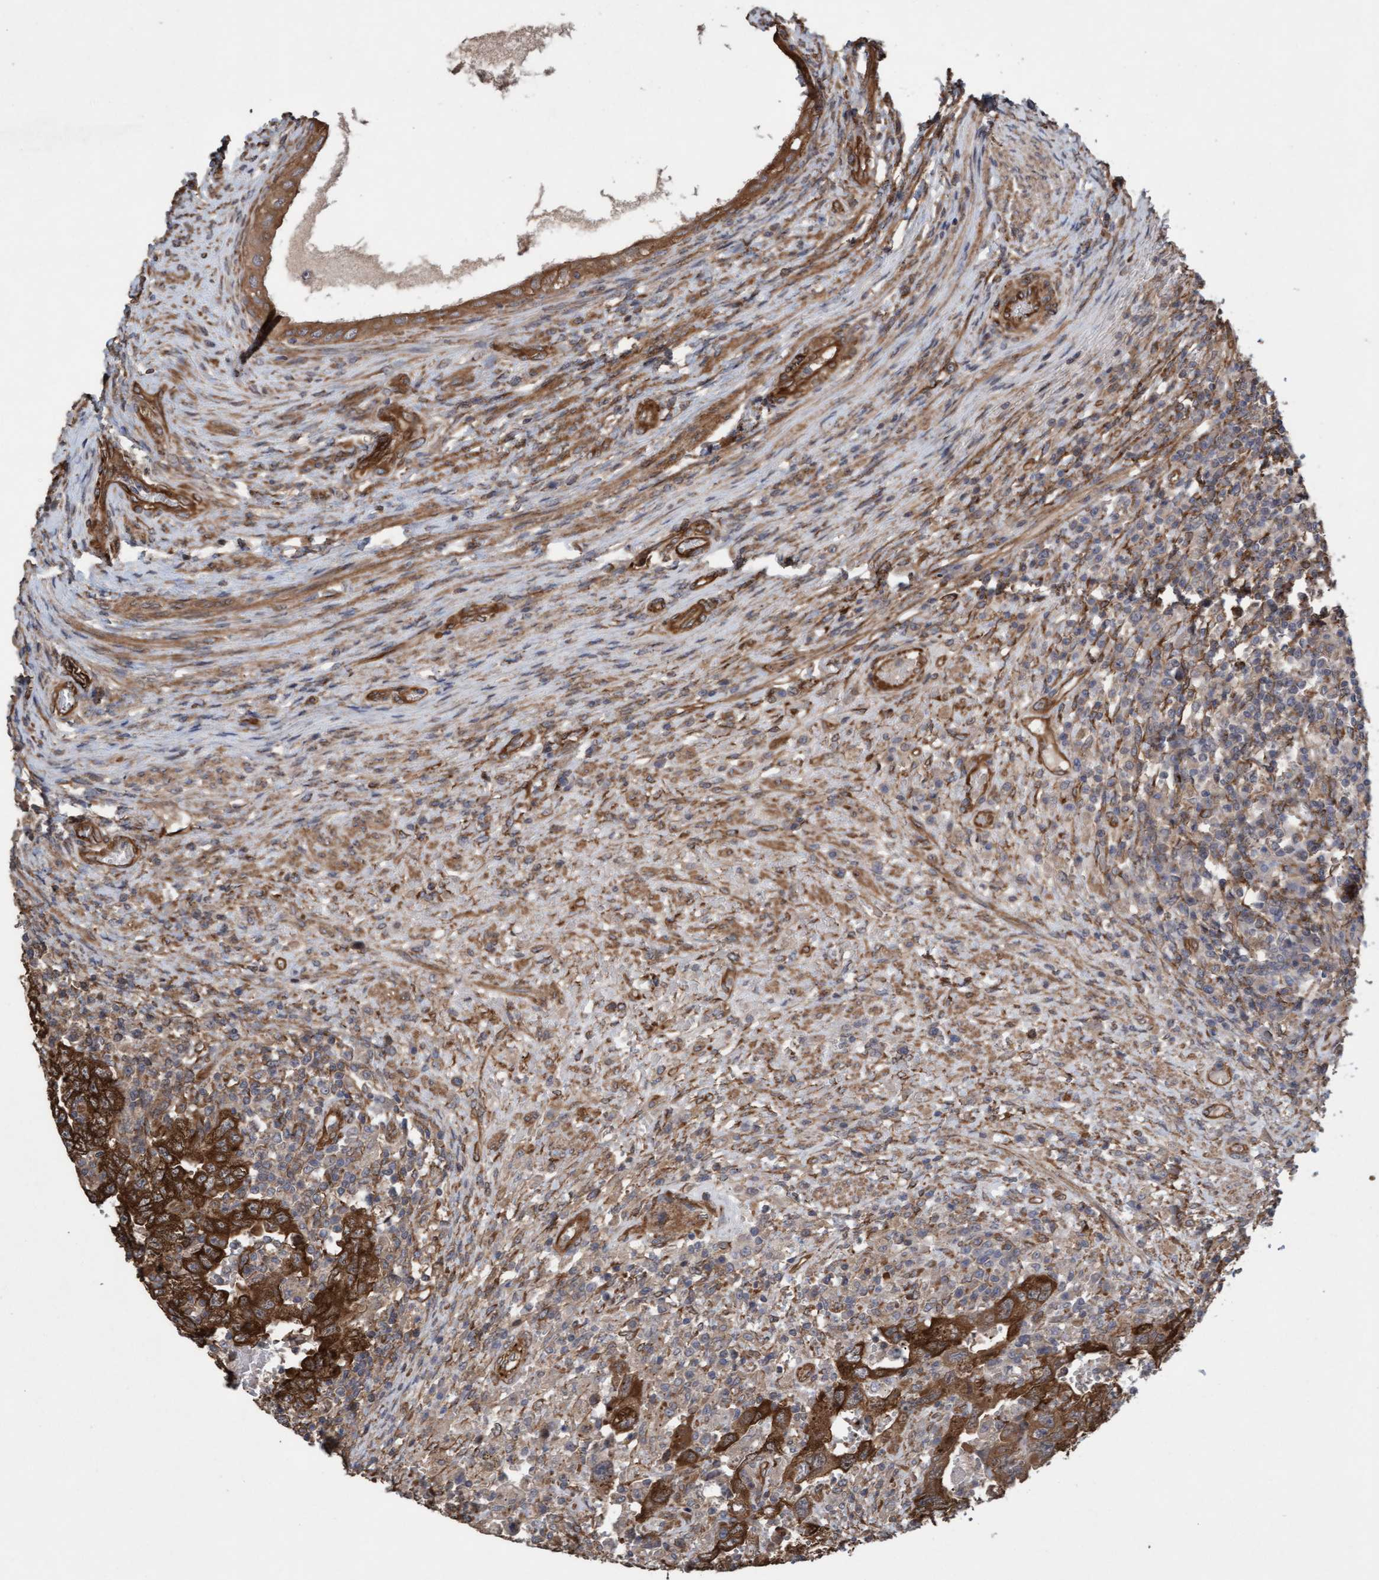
{"staining": {"intensity": "strong", "quantity": ">75%", "location": "cytoplasmic/membranous"}, "tissue": "testis cancer", "cell_type": "Tumor cells", "image_type": "cancer", "snomed": [{"axis": "morphology", "description": "Carcinoma, Embryonal, NOS"}, {"axis": "topography", "description": "Testis"}], "caption": "Immunohistochemical staining of embryonal carcinoma (testis) reveals high levels of strong cytoplasmic/membranous positivity in approximately >75% of tumor cells. Using DAB (brown) and hematoxylin (blue) stains, captured at high magnification using brightfield microscopy.", "gene": "CDC42EP4", "patient": {"sex": "male", "age": 26}}